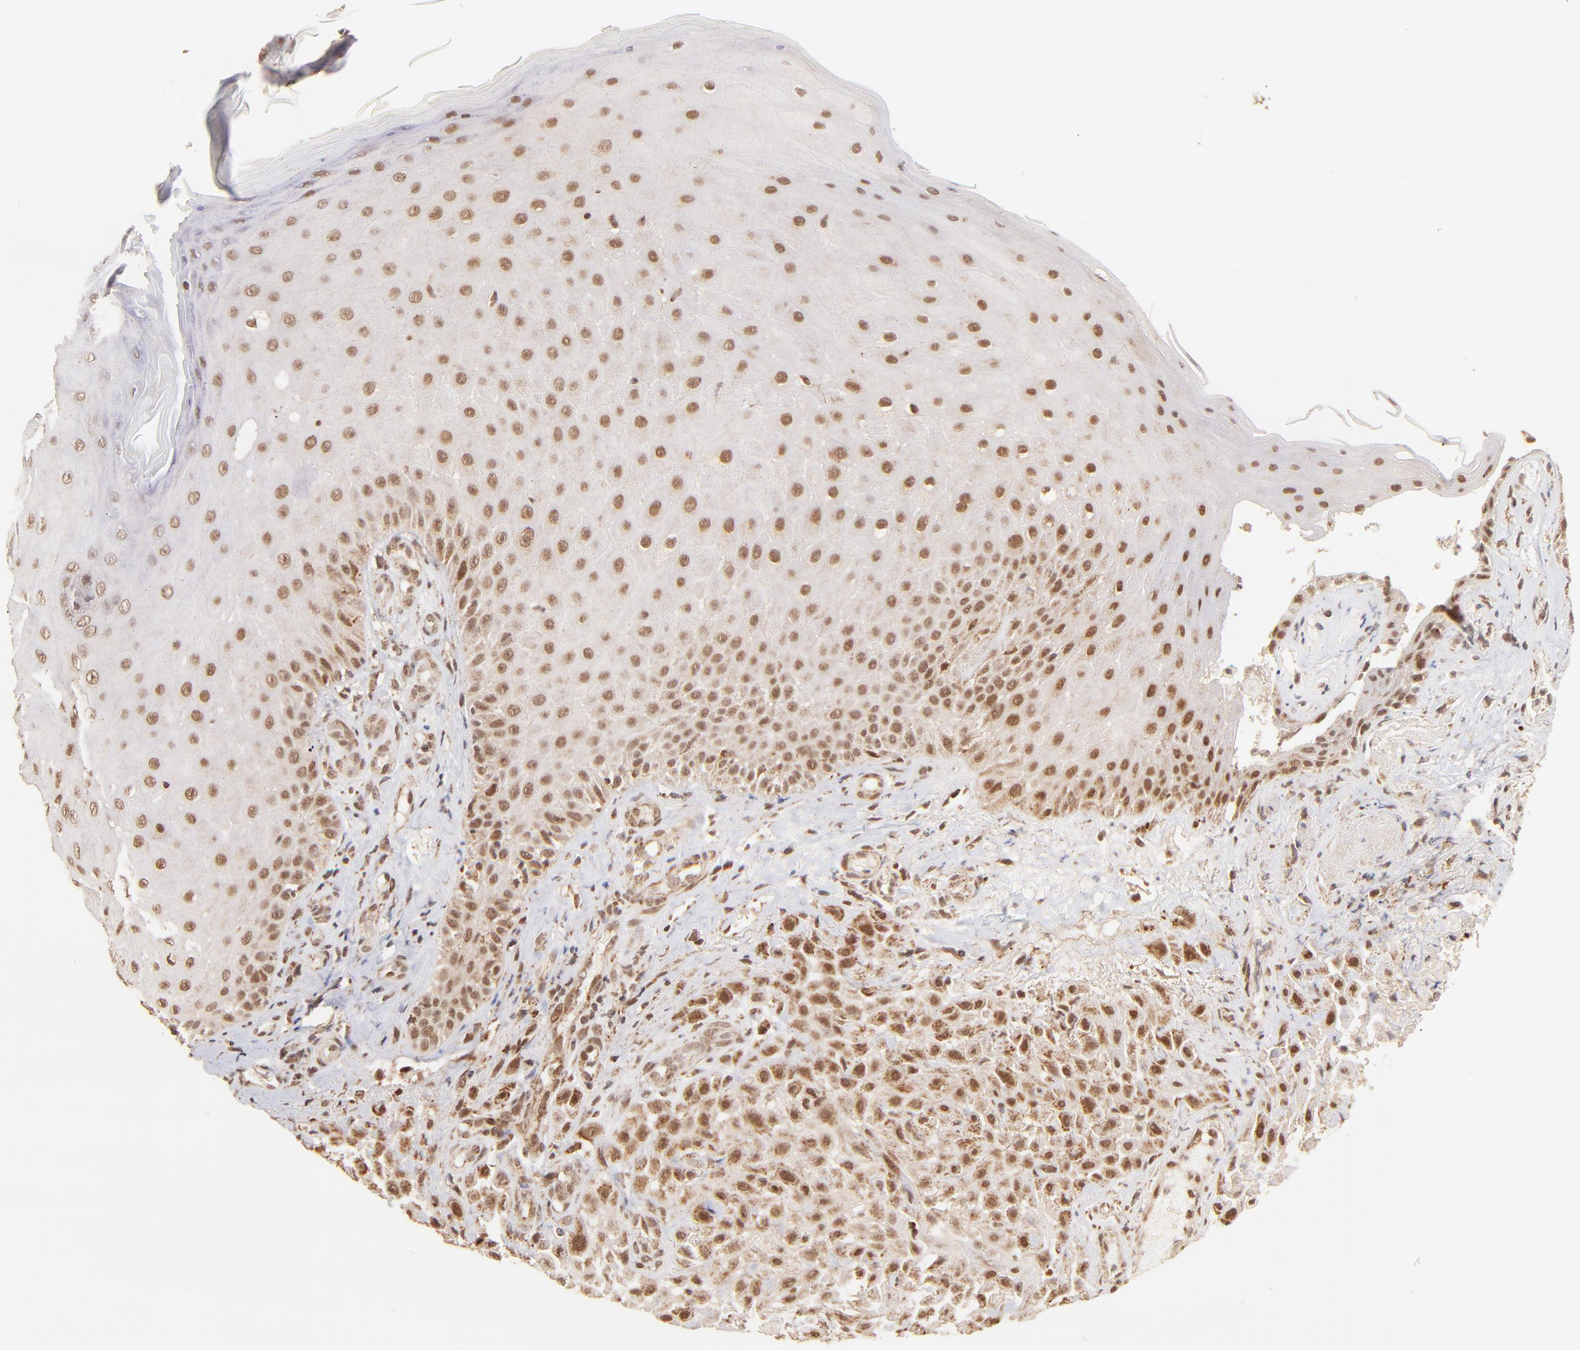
{"staining": {"intensity": "strong", "quantity": ">75%", "location": "cytoplasmic/membranous,nuclear"}, "tissue": "skin cancer", "cell_type": "Tumor cells", "image_type": "cancer", "snomed": [{"axis": "morphology", "description": "Squamous cell carcinoma, NOS"}, {"axis": "topography", "description": "Skin"}], "caption": "Human skin cancer stained with a protein marker shows strong staining in tumor cells.", "gene": "MED15", "patient": {"sex": "female", "age": 42}}